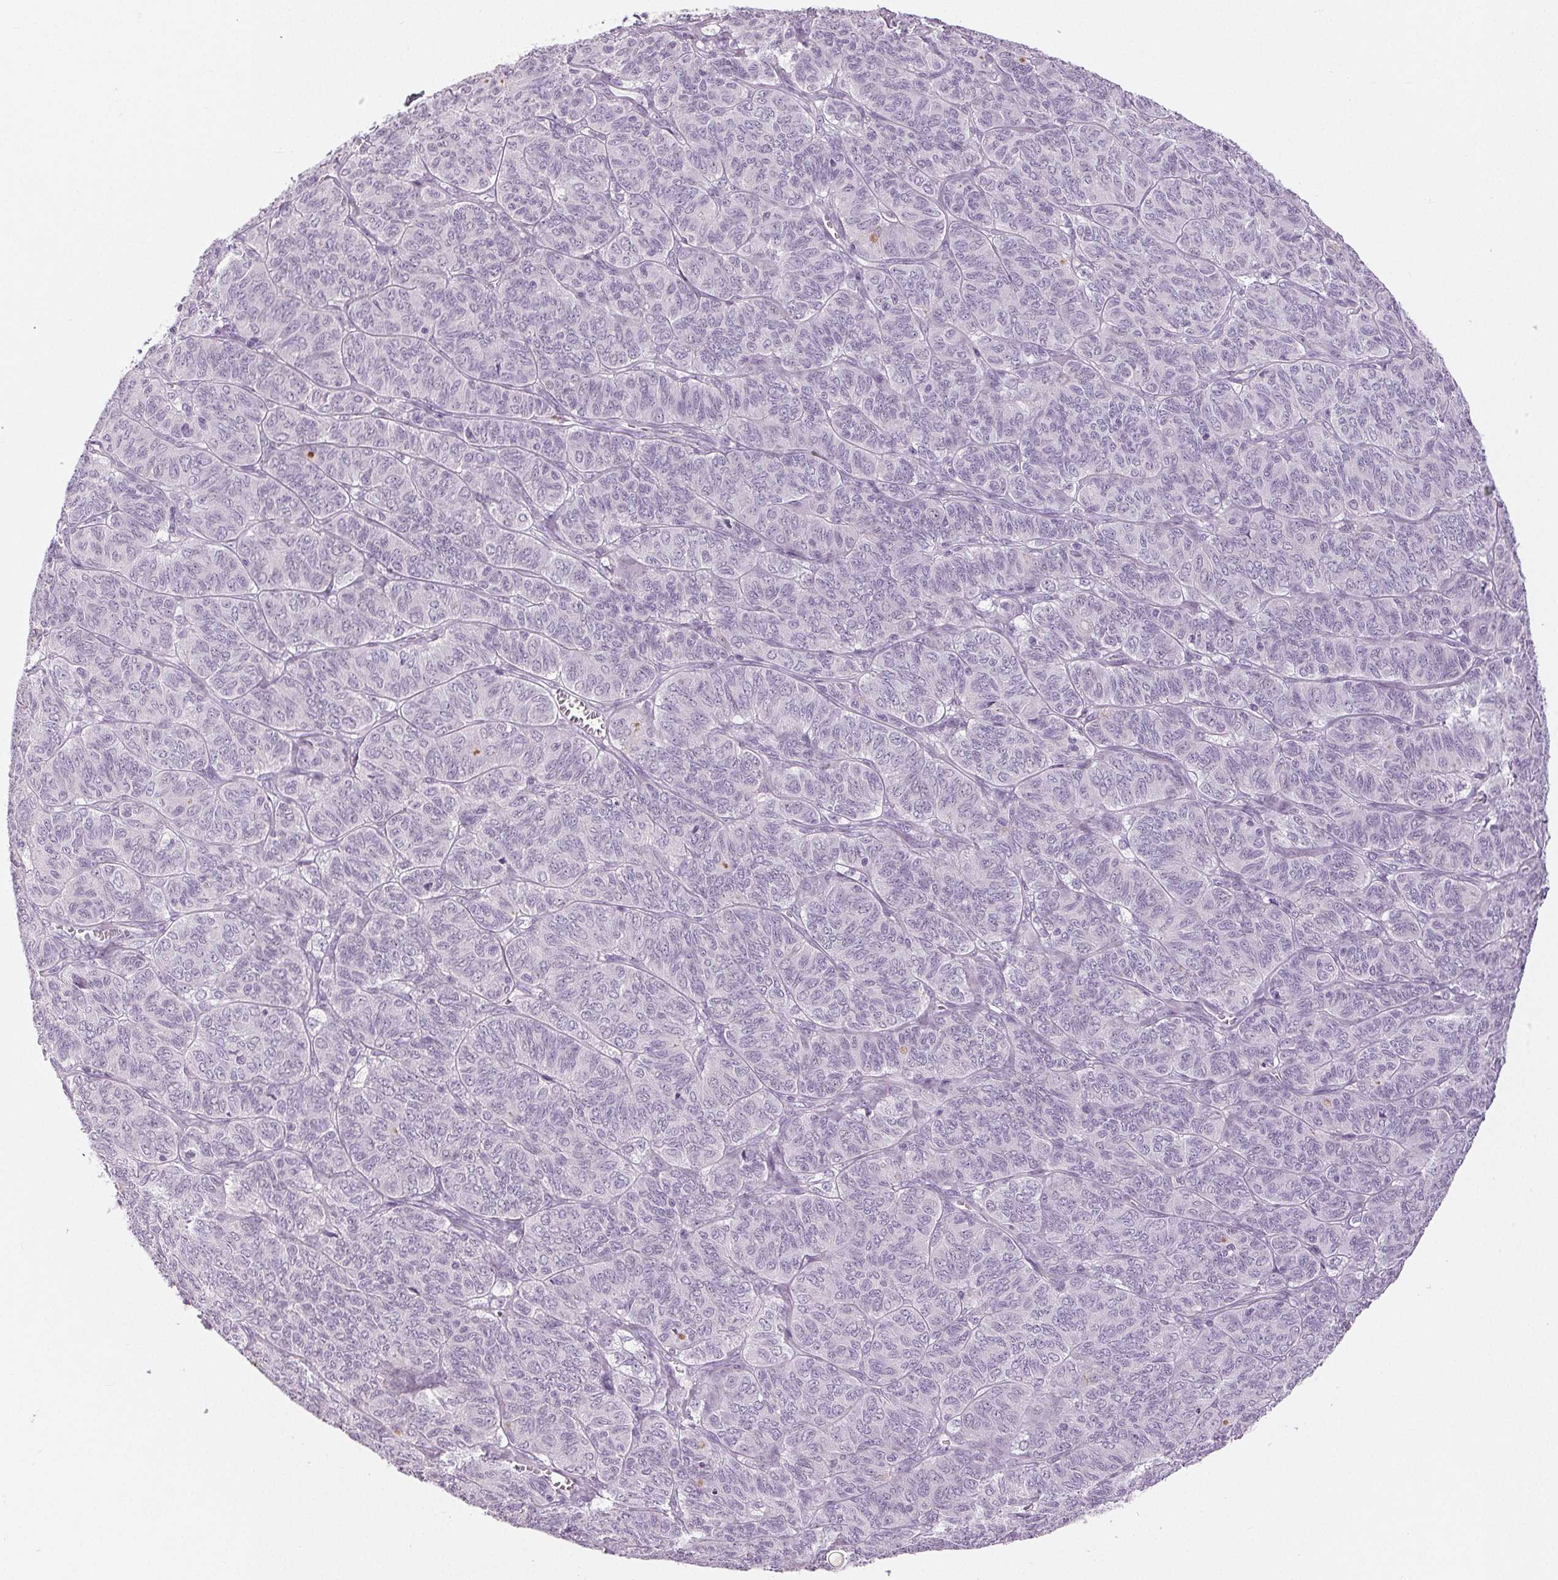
{"staining": {"intensity": "moderate", "quantity": "<25%", "location": "cytoplasmic/membranous"}, "tissue": "ovarian cancer", "cell_type": "Tumor cells", "image_type": "cancer", "snomed": [{"axis": "morphology", "description": "Carcinoma, endometroid"}, {"axis": "topography", "description": "Ovary"}], "caption": "Approximately <25% of tumor cells in ovarian cancer display moderate cytoplasmic/membranous protein positivity as visualized by brown immunohistochemical staining.", "gene": "MISP", "patient": {"sex": "female", "age": 80}}